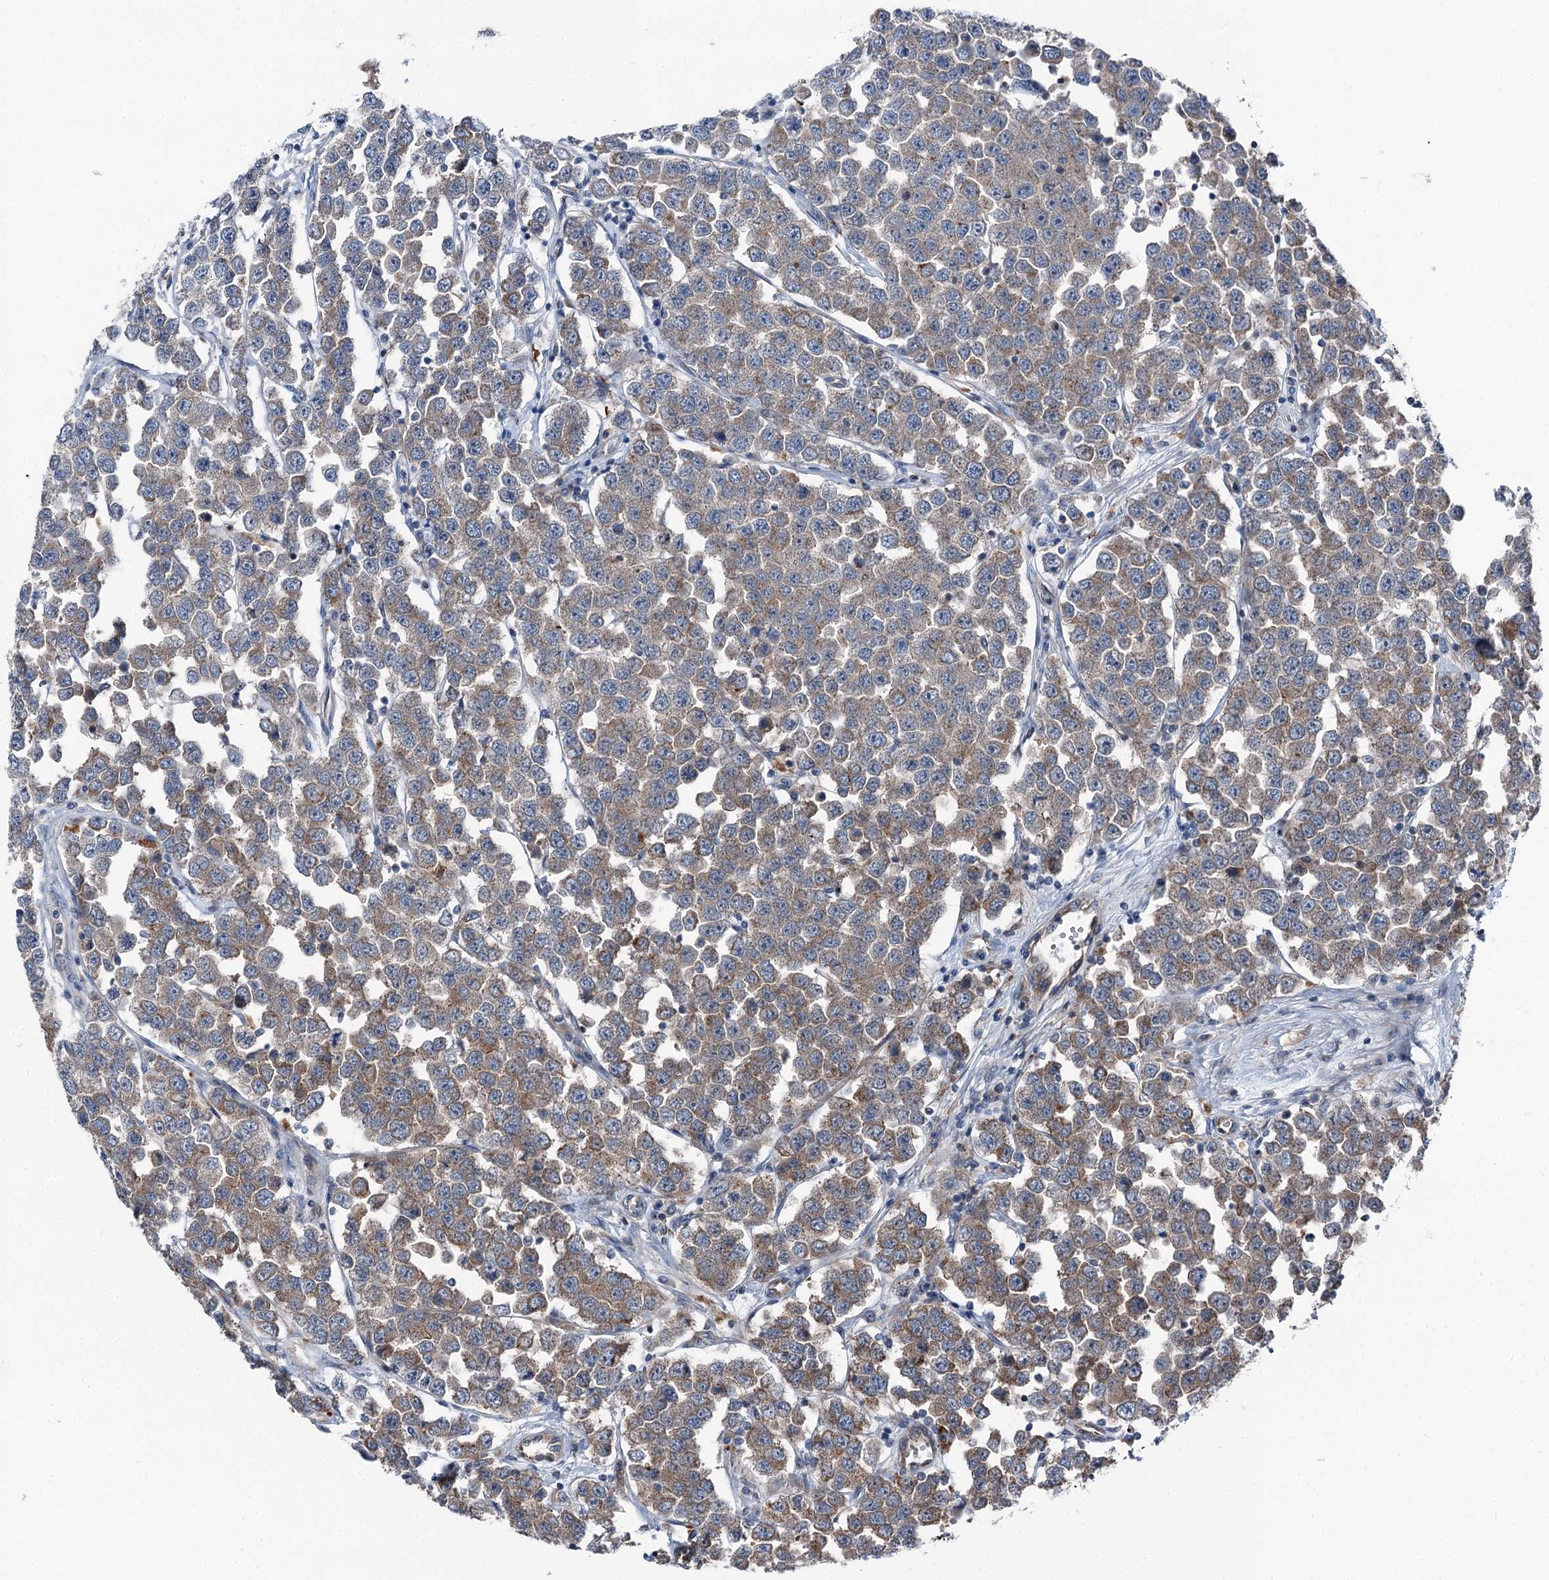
{"staining": {"intensity": "weak", "quantity": ">75%", "location": "cytoplasmic/membranous"}, "tissue": "testis cancer", "cell_type": "Tumor cells", "image_type": "cancer", "snomed": [{"axis": "morphology", "description": "Seminoma, NOS"}, {"axis": "topography", "description": "Testis"}], "caption": "Protein expression analysis of human testis cancer reveals weak cytoplasmic/membranous staining in approximately >75% of tumor cells.", "gene": "POLR1D", "patient": {"sex": "male", "age": 28}}